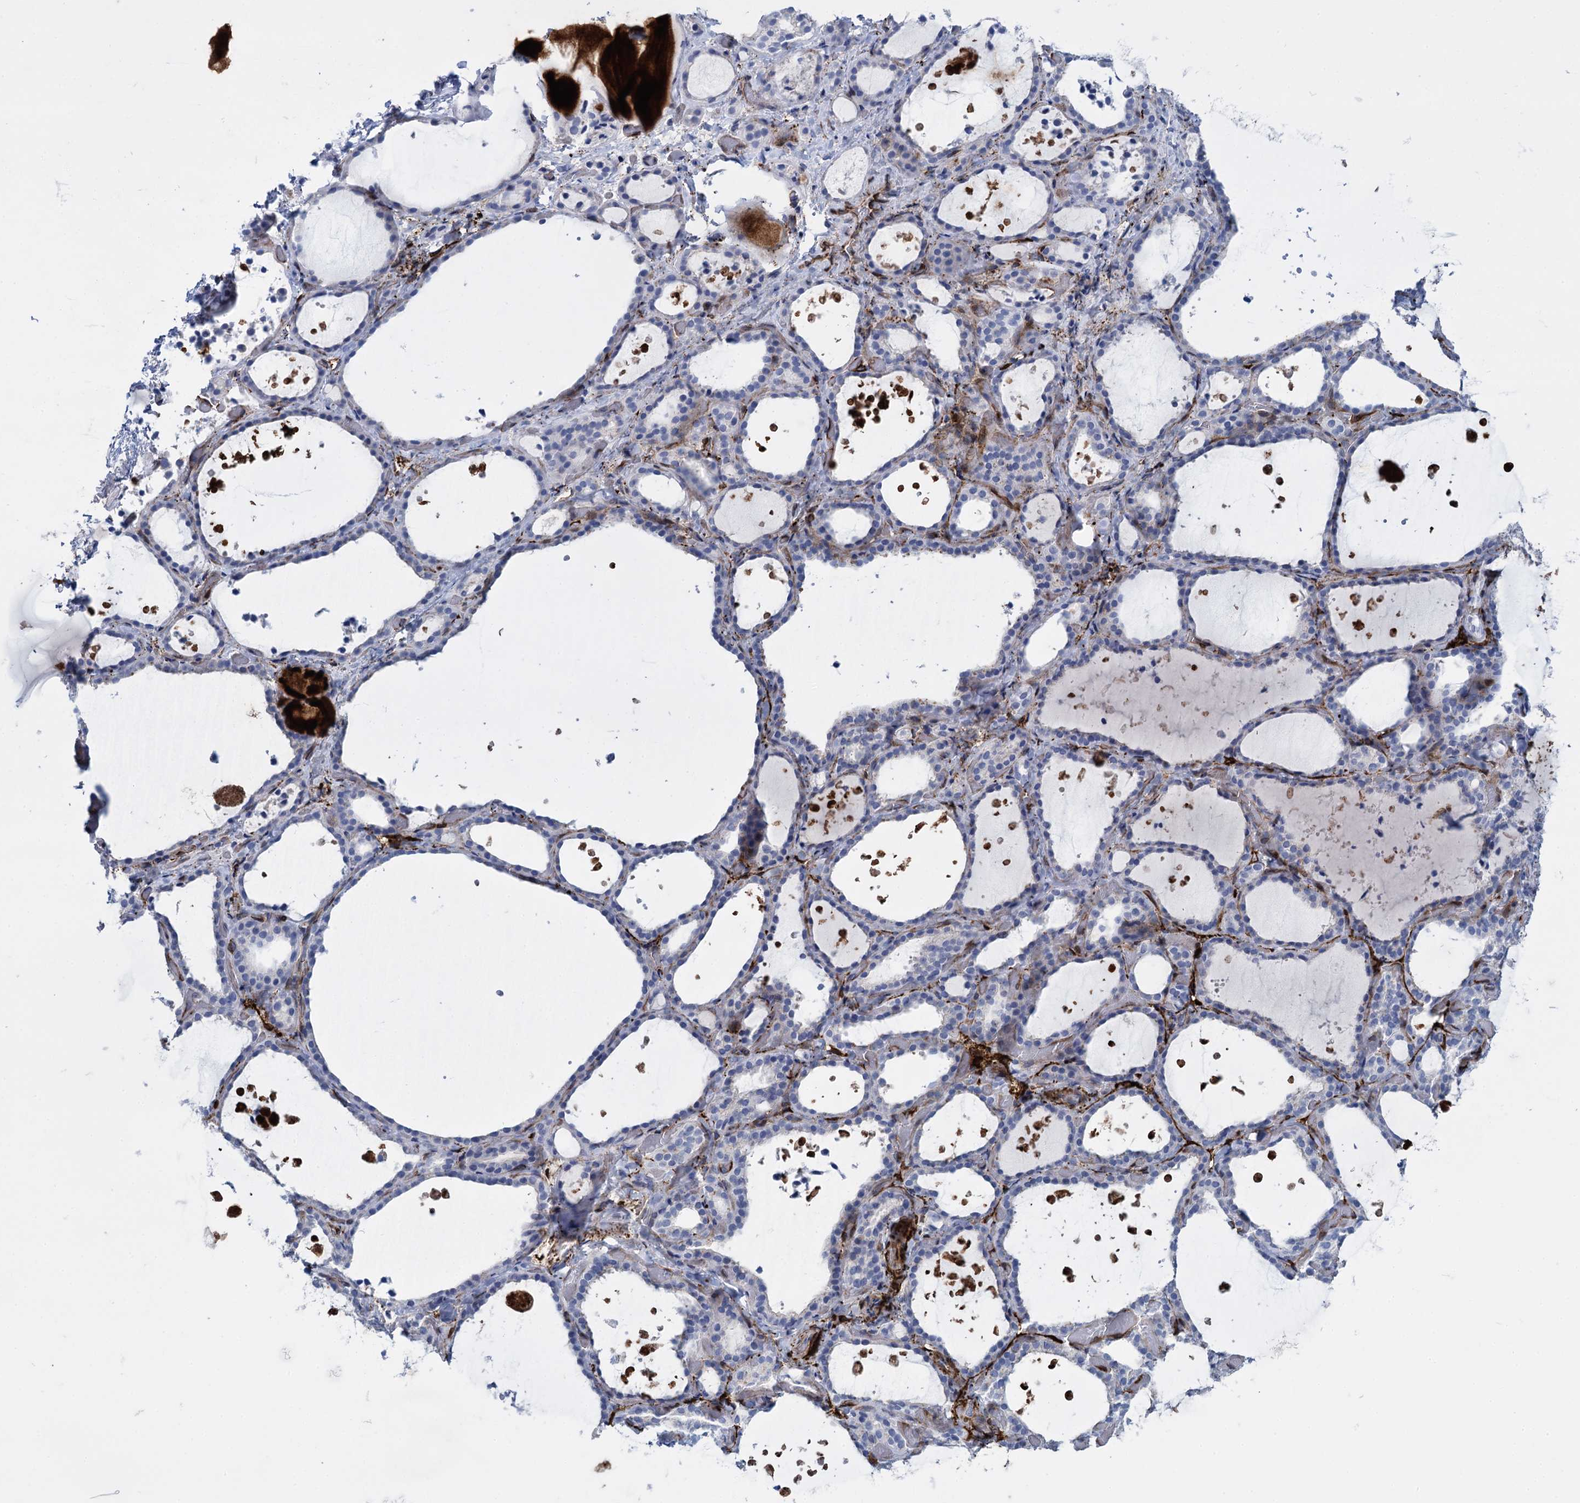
{"staining": {"intensity": "negative", "quantity": "none", "location": "none"}, "tissue": "thyroid gland", "cell_type": "Glandular cells", "image_type": "normal", "snomed": [{"axis": "morphology", "description": "Normal tissue, NOS"}, {"axis": "topography", "description": "Thyroid gland"}], "caption": "Glandular cells show no significant protein expression in unremarkable thyroid gland. Nuclei are stained in blue.", "gene": "SNCG", "patient": {"sex": "female", "age": 44}}